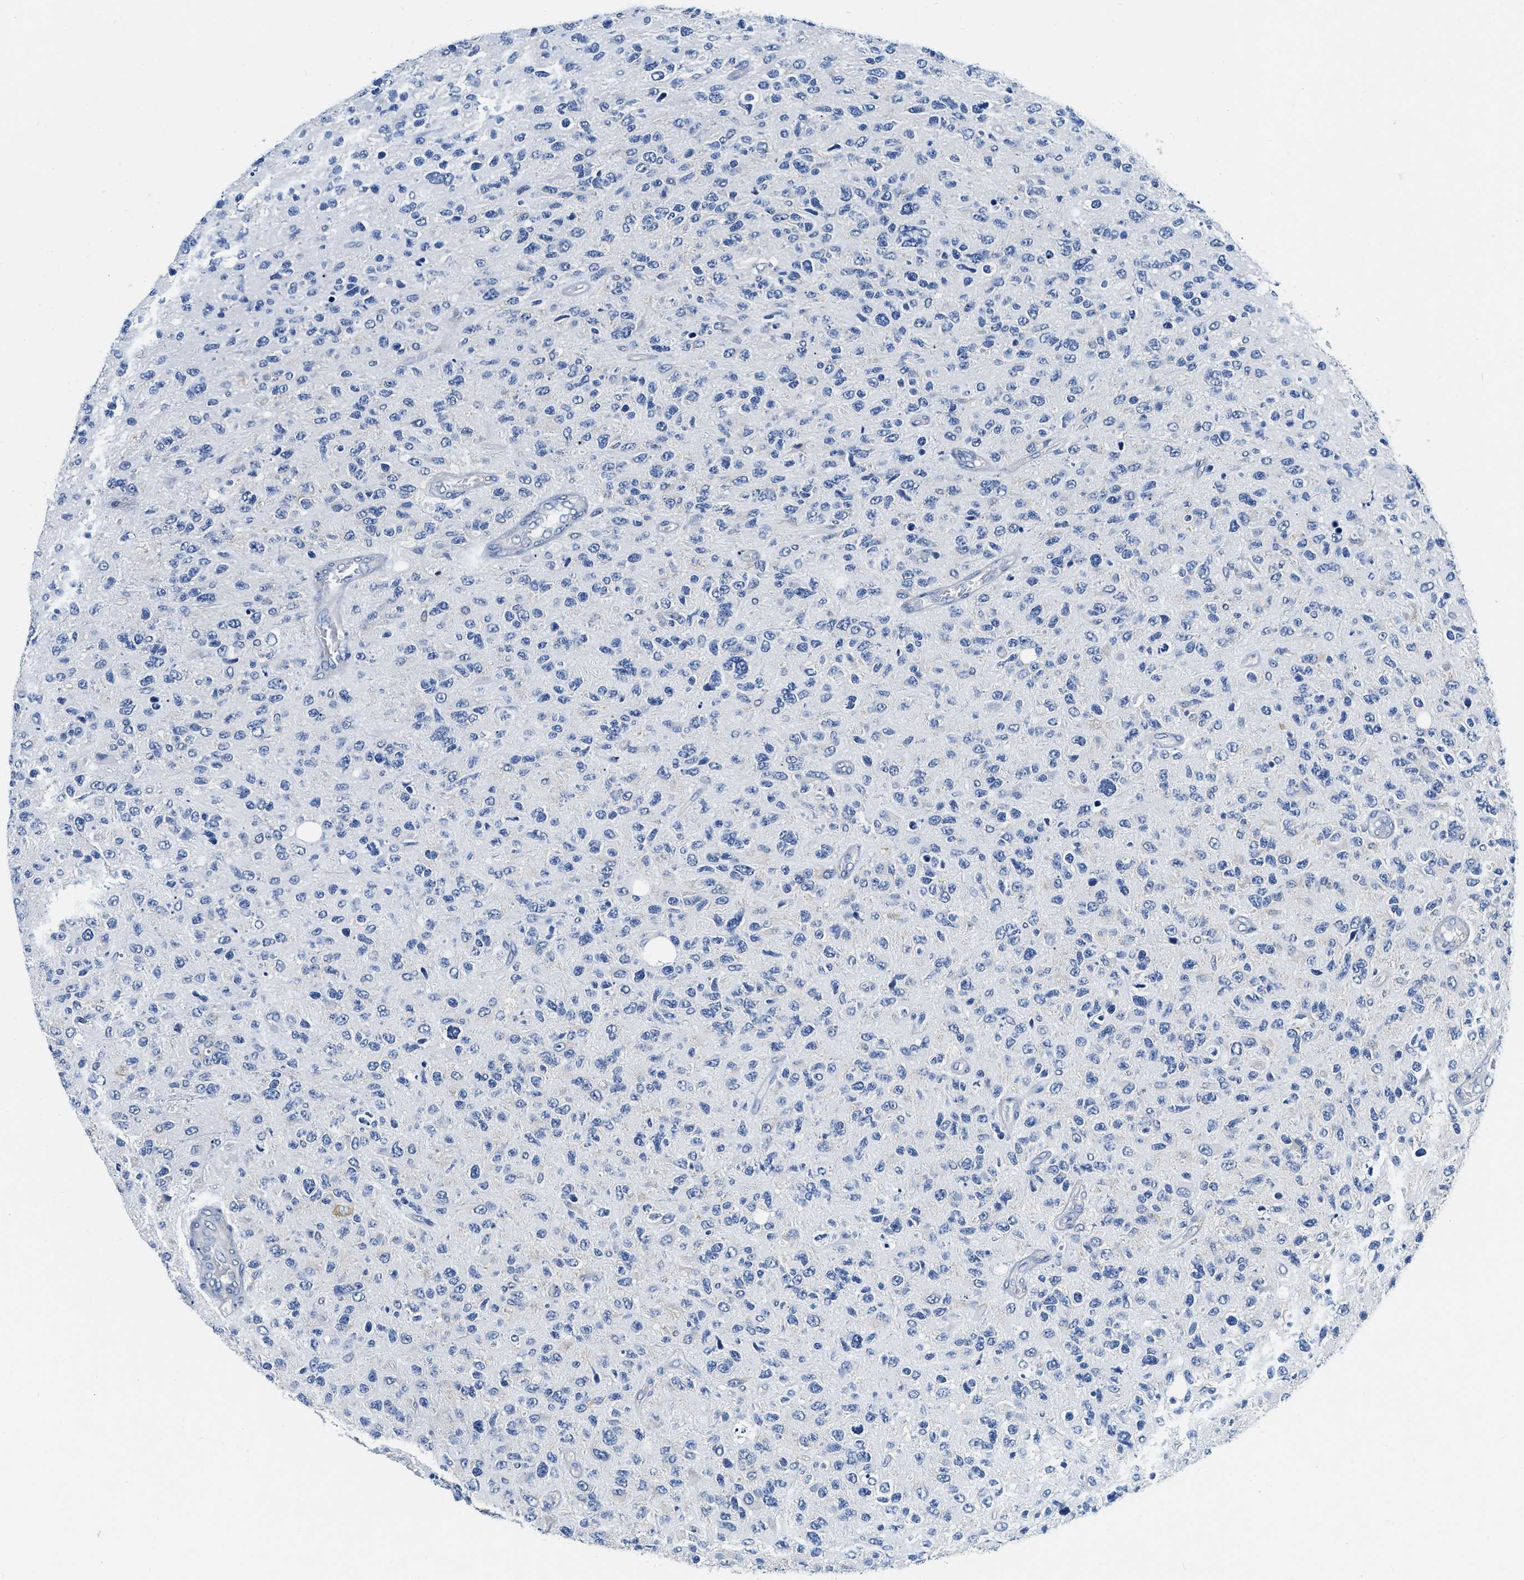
{"staining": {"intensity": "negative", "quantity": "none", "location": "none"}, "tissue": "glioma", "cell_type": "Tumor cells", "image_type": "cancer", "snomed": [{"axis": "morphology", "description": "Glioma, malignant, High grade"}, {"axis": "topography", "description": "Brain"}], "caption": "Immunohistochemical staining of human glioma exhibits no significant staining in tumor cells.", "gene": "EIF2AK2", "patient": {"sex": "female", "age": 58}}